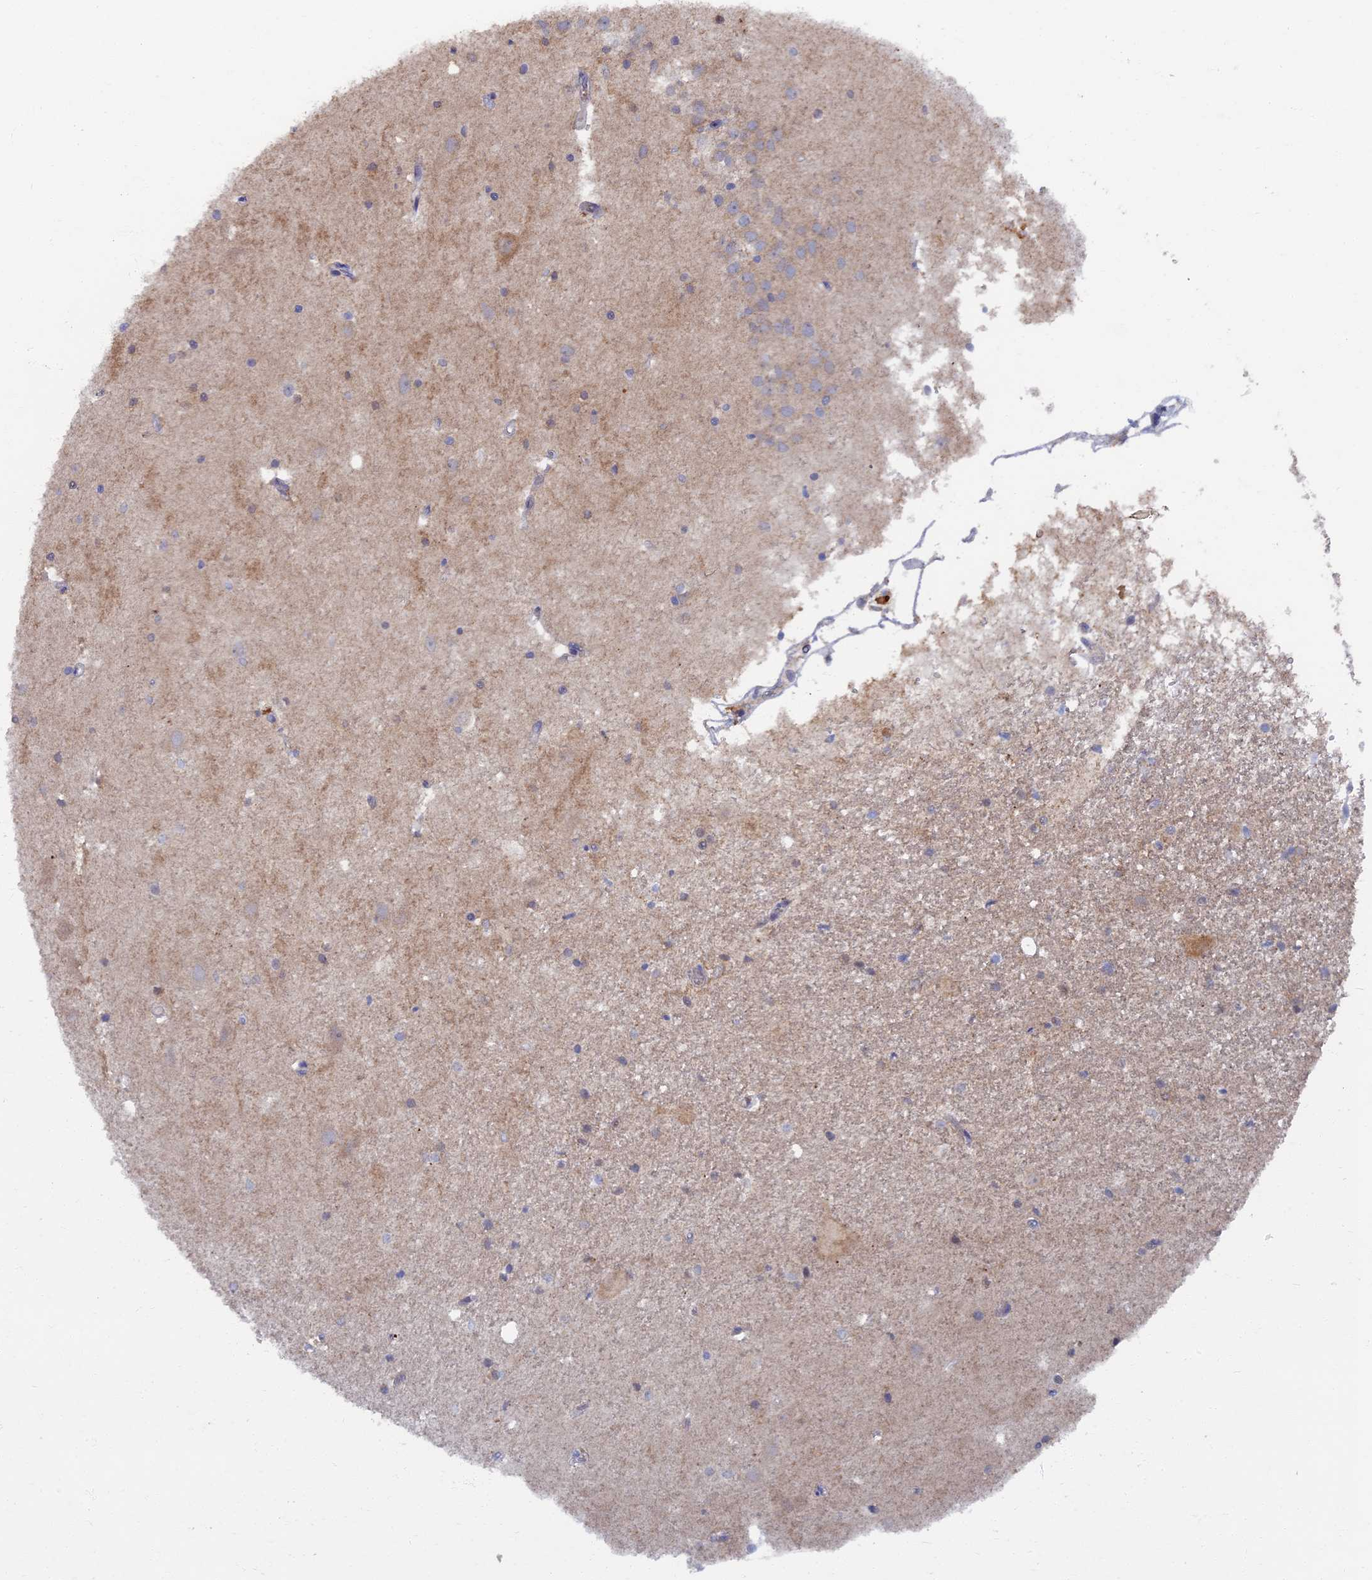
{"staining": {"intensity": "negative", "quantity": "none", "location": "none"}, "tissue": "hippocampus", "cell_type": "Glial cells", "image_type": "normal", "snomed": [{"axis": "morphology", "description": "Normal tissue, NOS"}, {"axis": "topography", "description": "Hippocampus"}], "caption": "This is a image of immunohistochemistry (IHC) staining of unremarkable hippocampus, which shows no expression in glial cells.", "gene": "RSPH3", "patient": {"sex": "female", "age": 52}}